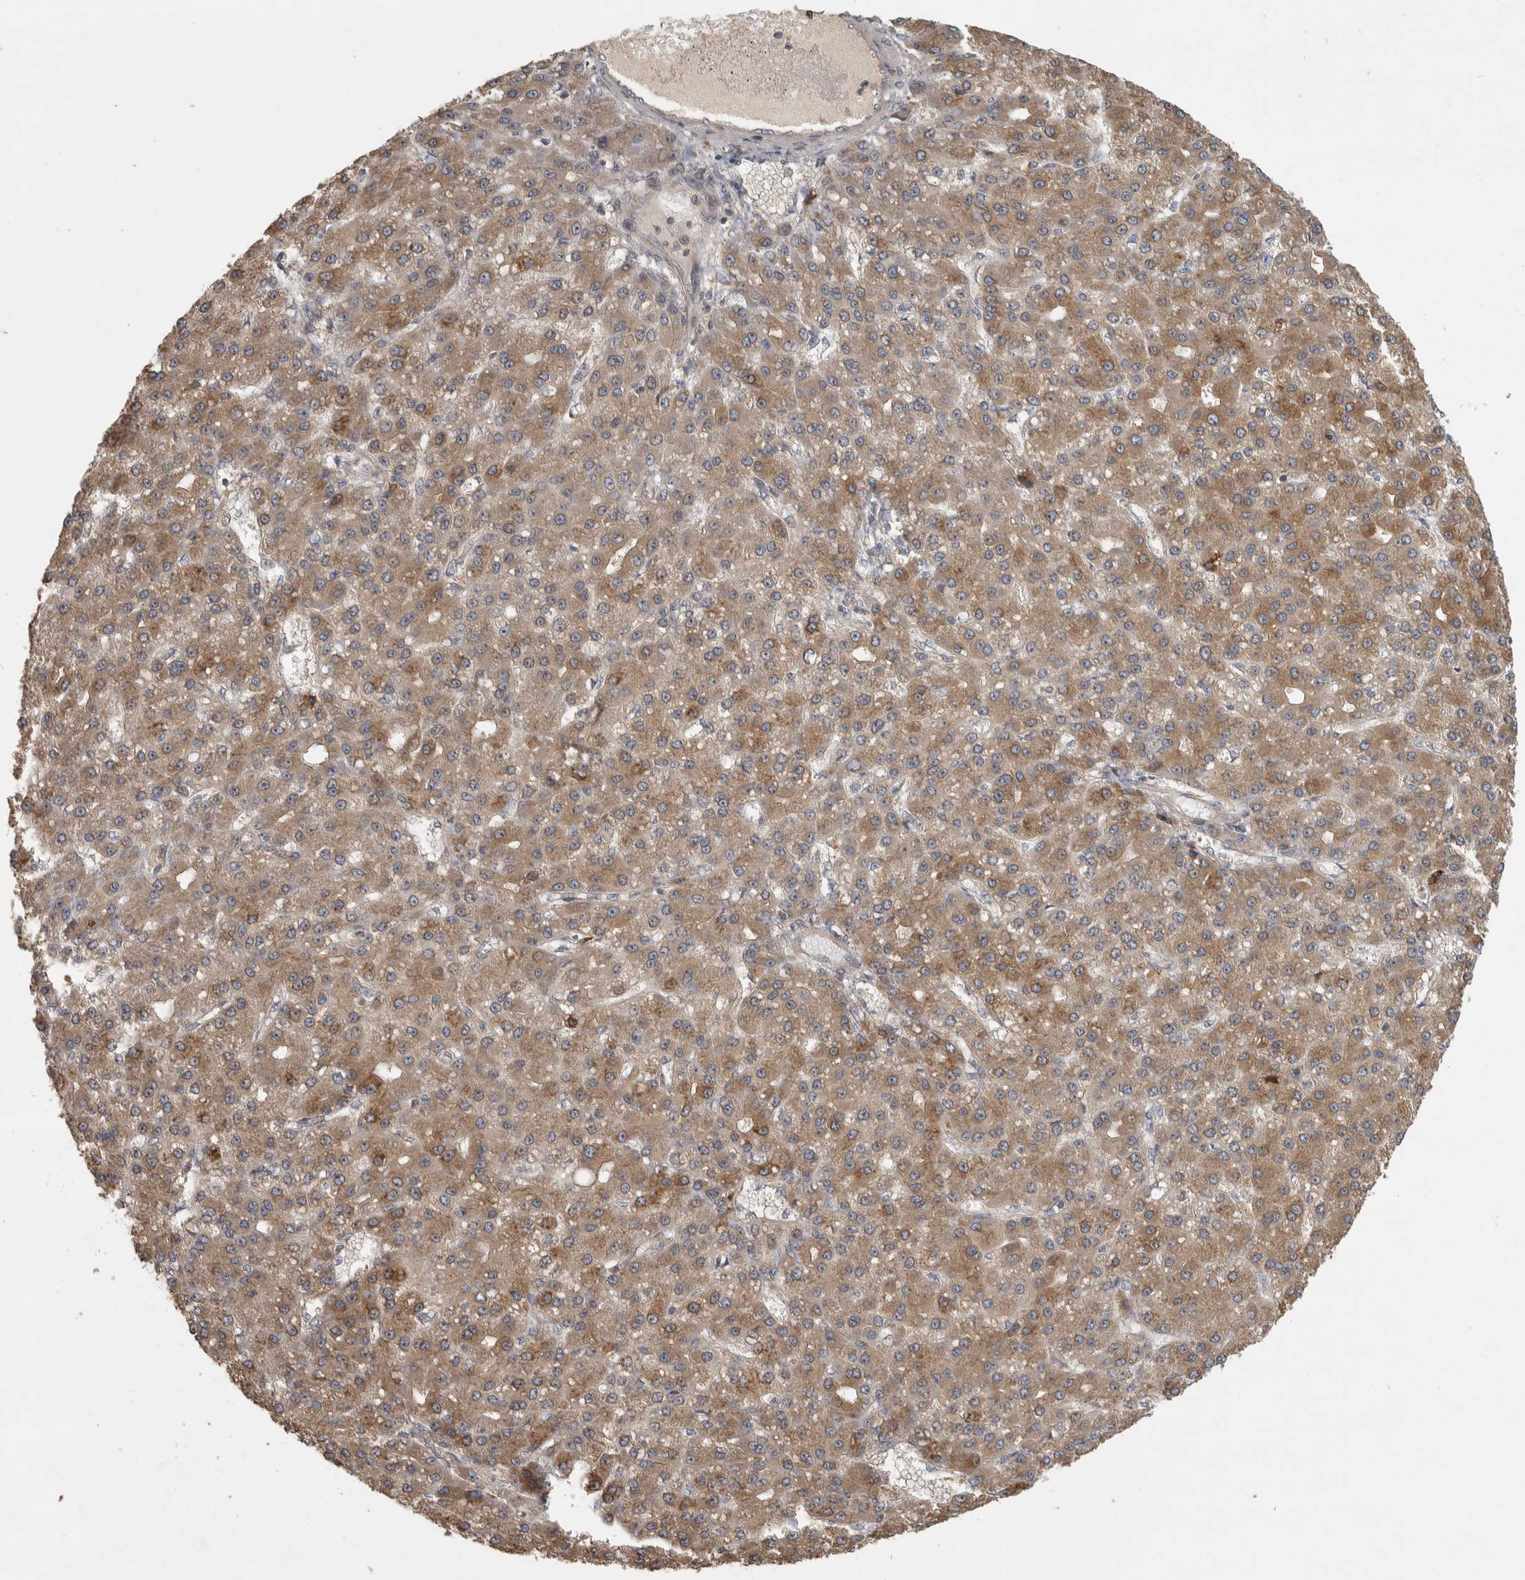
{"staining": {"intensity": "moderate", "quantity": ">75%", "location": "cytoplasmic/membranous"}, "tissue": "liver cancer", "cell_type": "Tumor cells", "image_type": "cancer", "snomed": [{"axis": "morphology", "description": "Carcinoma, Hepatocellular, NOS"}, {"axis": "topography", "description": "Liver"}], "caption": "High-magnification brightfield microscopy of liver cancer stained with DAB (brown) and counterstained with hematoxylin (blue). tumor cells exhibit moderate cytoplasmic/membranous expression is seen in approximately>75% of cells. The protein is shown in brown color, while the nuclei are stained blue.", "gene": "ERAL1", "patient": {"sex": "male", "age": 67}}